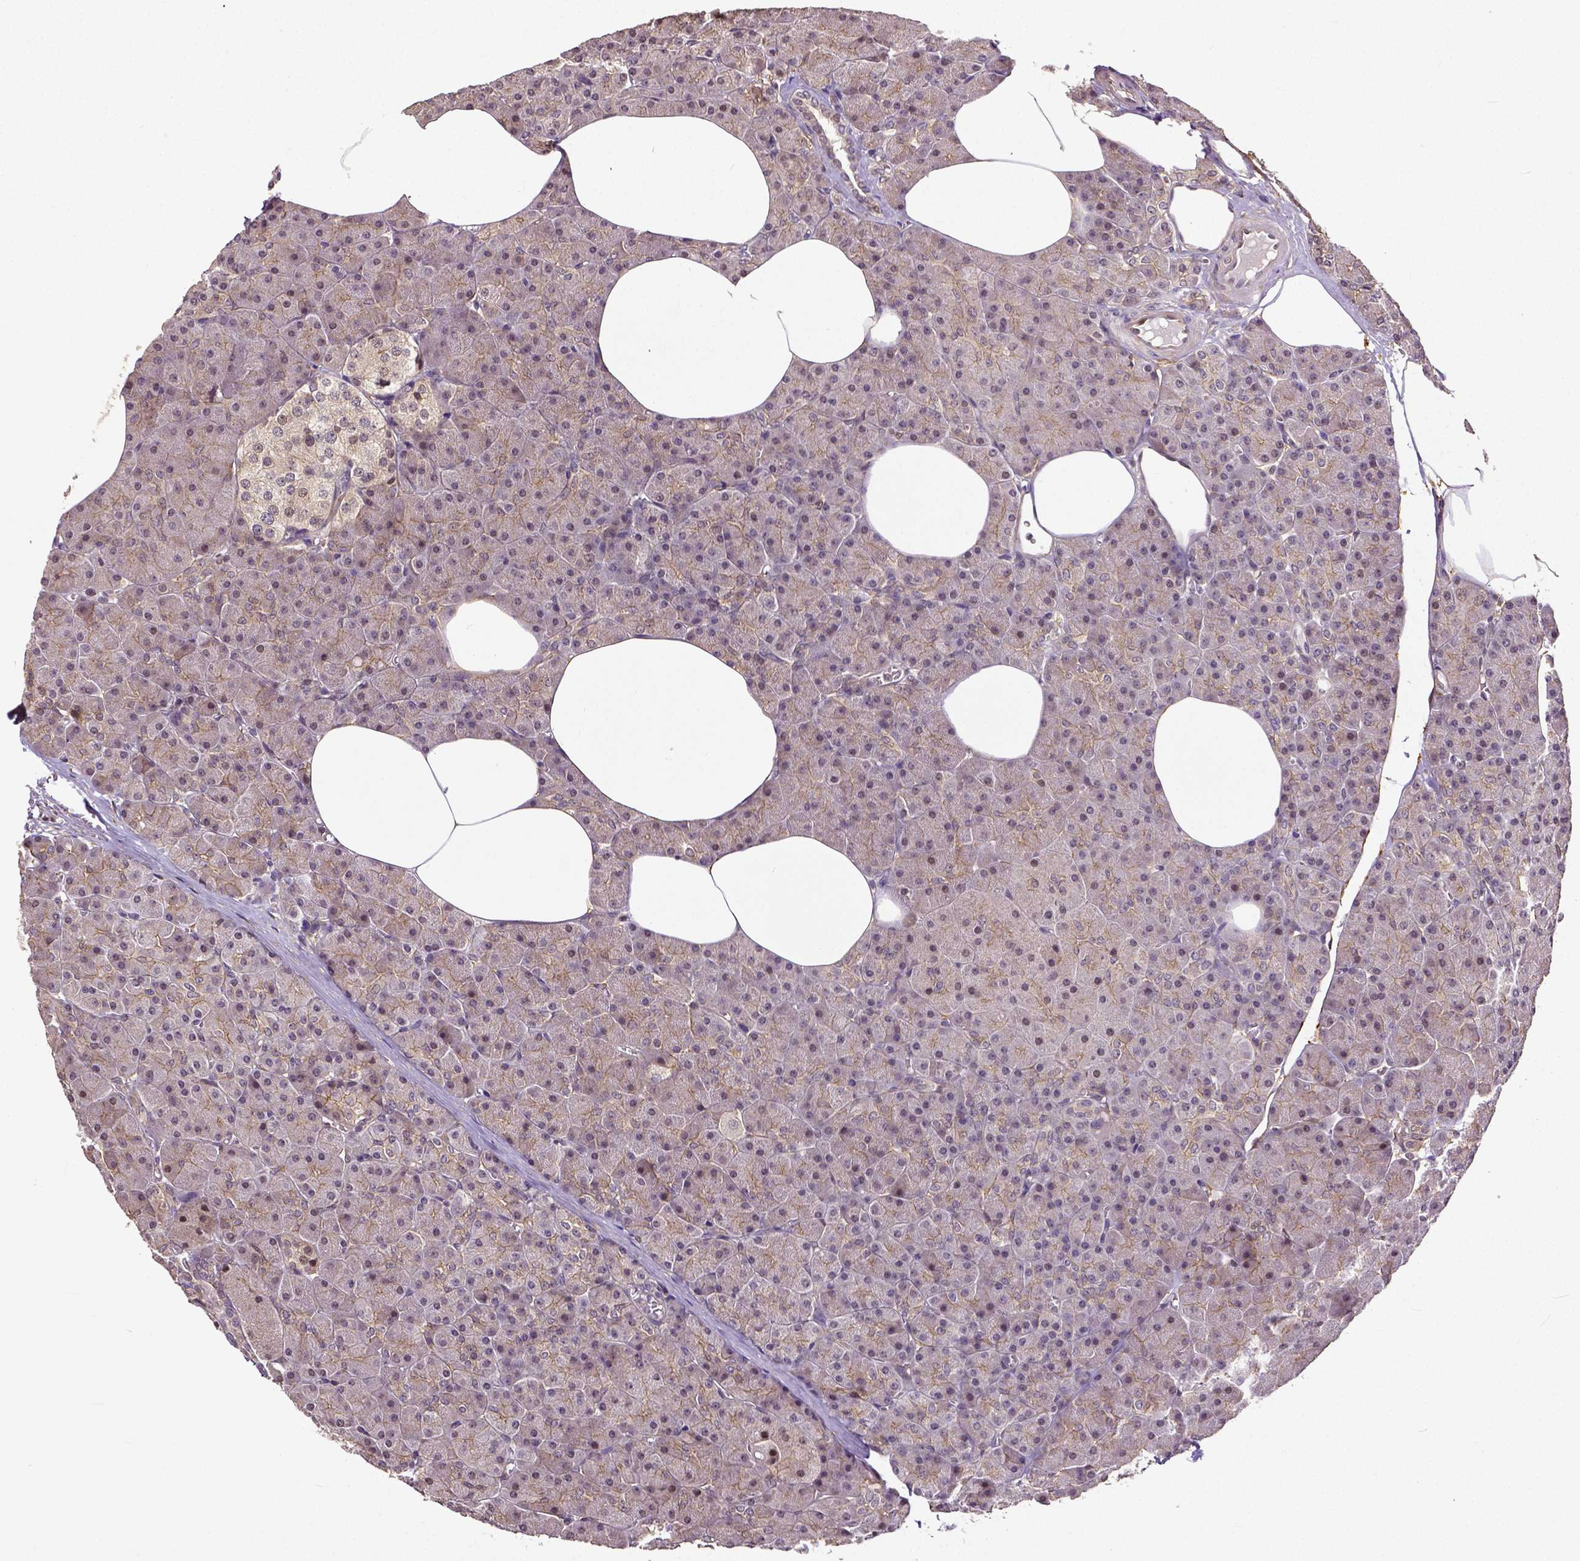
{"staining": {"intensity": "weak", "quantity": ">75%", "location": "cytoplasmic/membranous"}, "tissue": "pancreas", "cell_type": "Exocrine glandular cells", "image_type": "normal", "snomed": [{"axis": "morphology", "description": "Normal tissue, NOS"}, {"axis": "topography", "description": "Pancreas"}], "caption": "Protein expression analysis of benign pancreas exhibits weak cytoplasmic/membranous staining in approximately >75% of exocrine glandular cells. The protein of interest is shown in brown color, while the nuclei are stained blue.", "gene": "DICER1", "patient": {"sex": "female", "age": 45}}